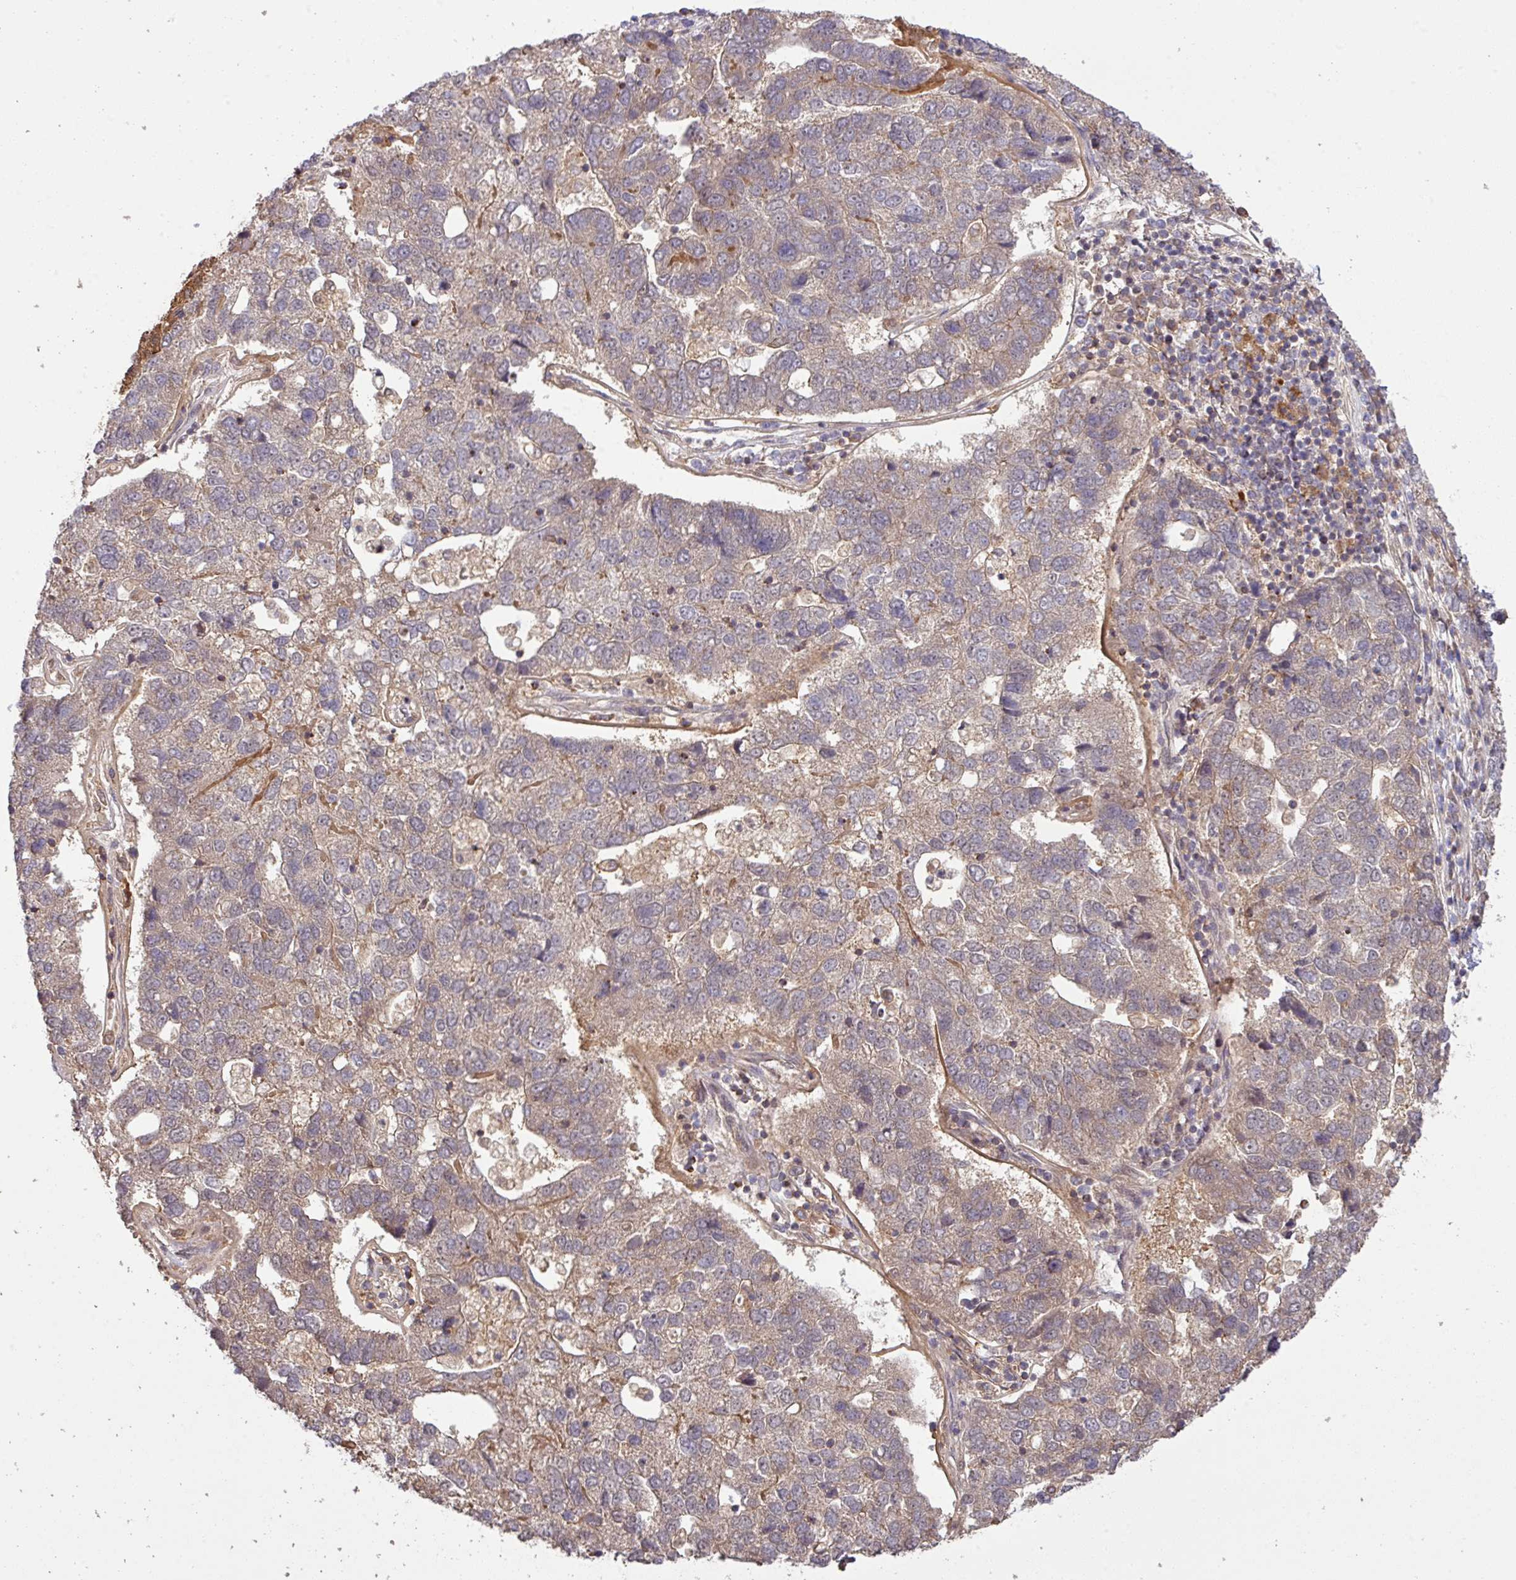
{"staining": {"intensity": "weak", "quantity": "25%-75%", "location": "cytoplasmic/membranous"}, "tissue": "pancreatic cancer", "cell_type": "Tumor cells", "image_type": "cancer", "snomed": [{"axis": "morphology", "description": "Adenocarcinoma, NOS"}, {"axis": "topography", "description": "Pancreas"}], "caption": "Immunohistochemistry of pancreatic cancer shows low levels of weak cytoplasmic/membranous staining in about 25%-75% of tumor cells. (Brightfield microscopy of DAB IHC at high magnification).", "gene": "ARPIN", "patient": {"sex": "female", "age": 61}}